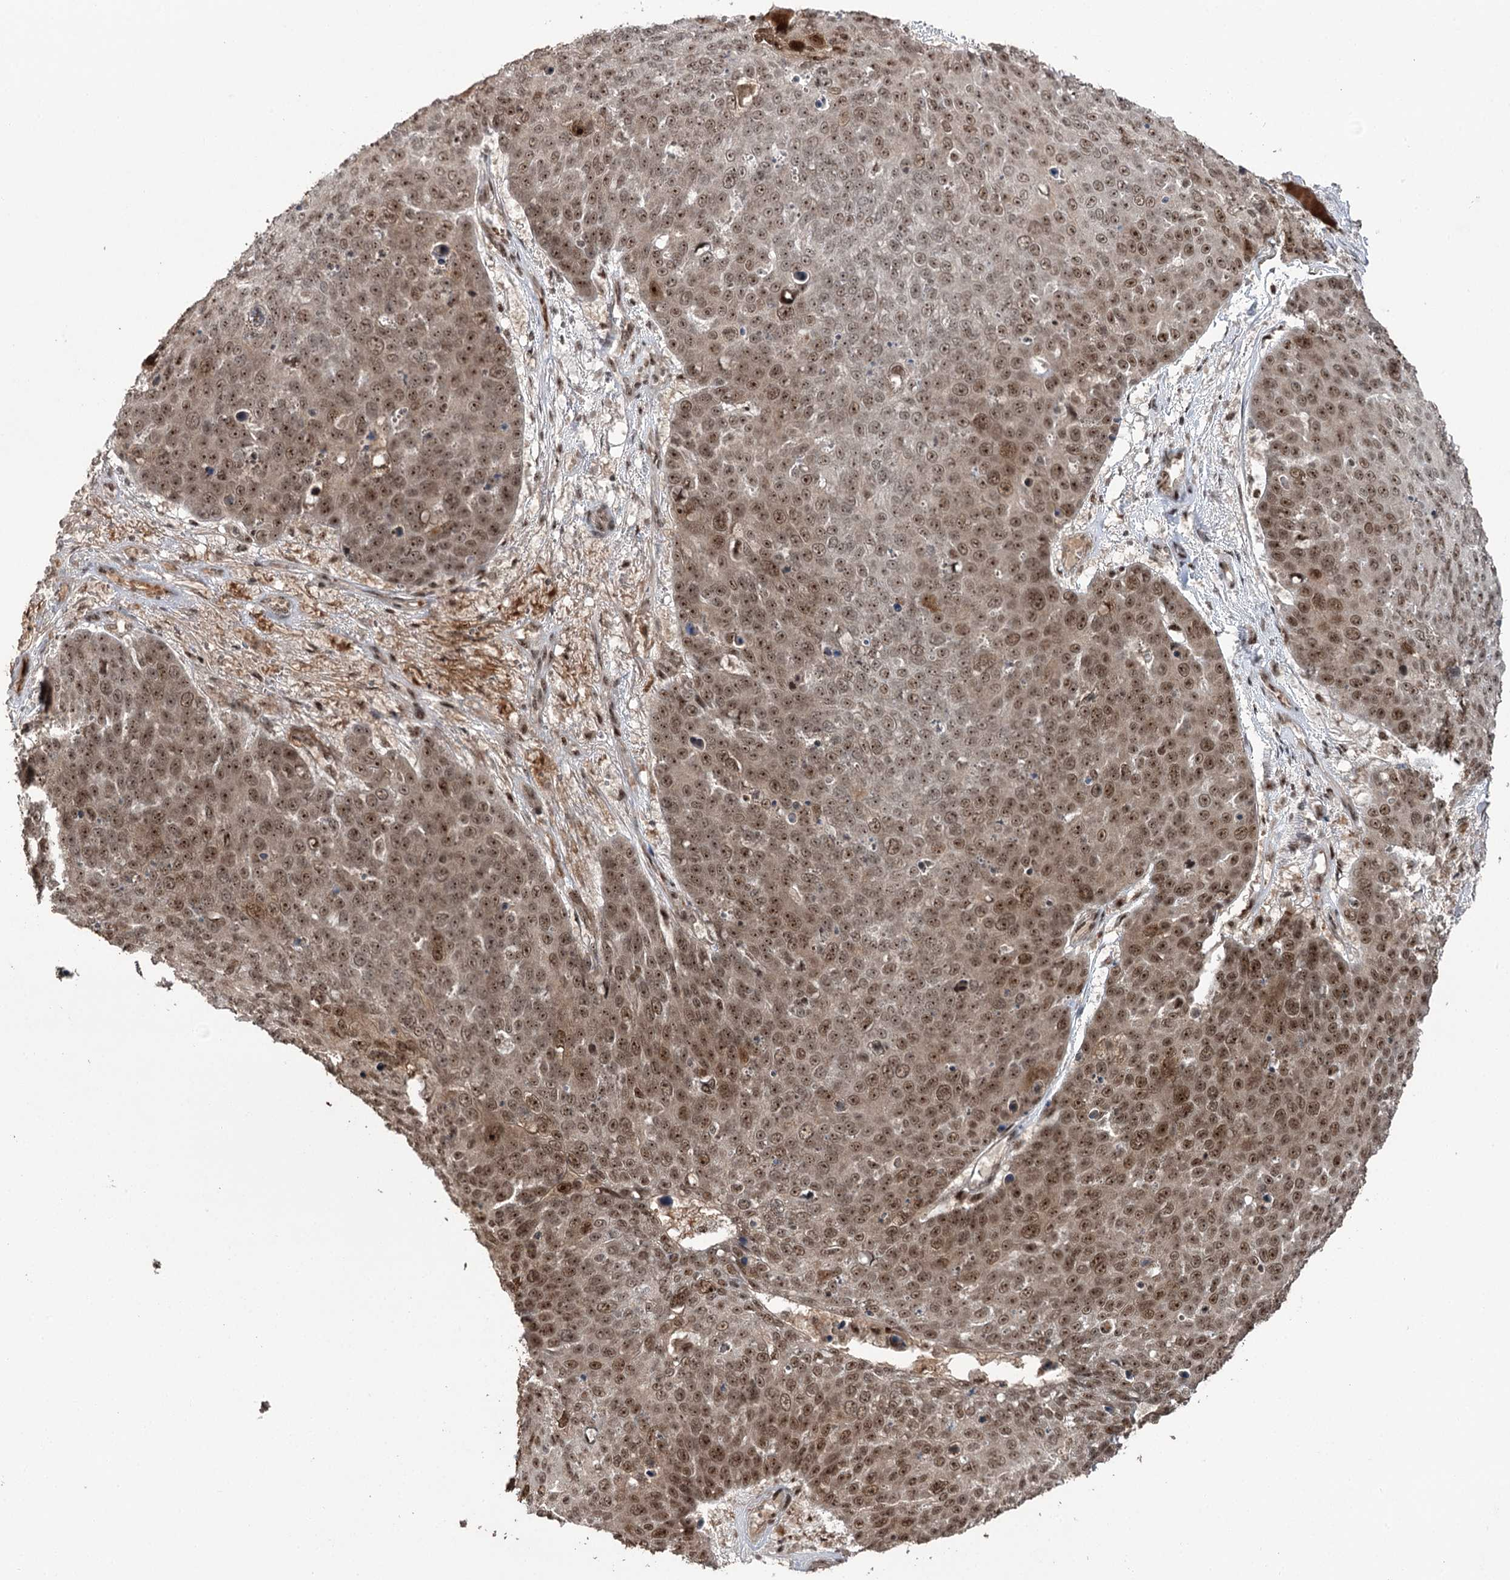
{"staining": {"intensity": "strong", "quantity": ">75%", "location": "nuclear"}, "tissue": "skin cancer", "cell_type": "Tumor cells", "image_type": "cancer", "snomed": [{"axis": "morphology", "description": "Squamous cell carcinoma, NOS"}, {"axis": "topography", "description": "Skin"}], "caption": "The immunohistochemical stain labels strong nuclear positivity in tumor cells of squamous cell carcinoma (skin) tissue.", "gene": "ERCC3", "patient": {"sex": "male", "age": 71}}